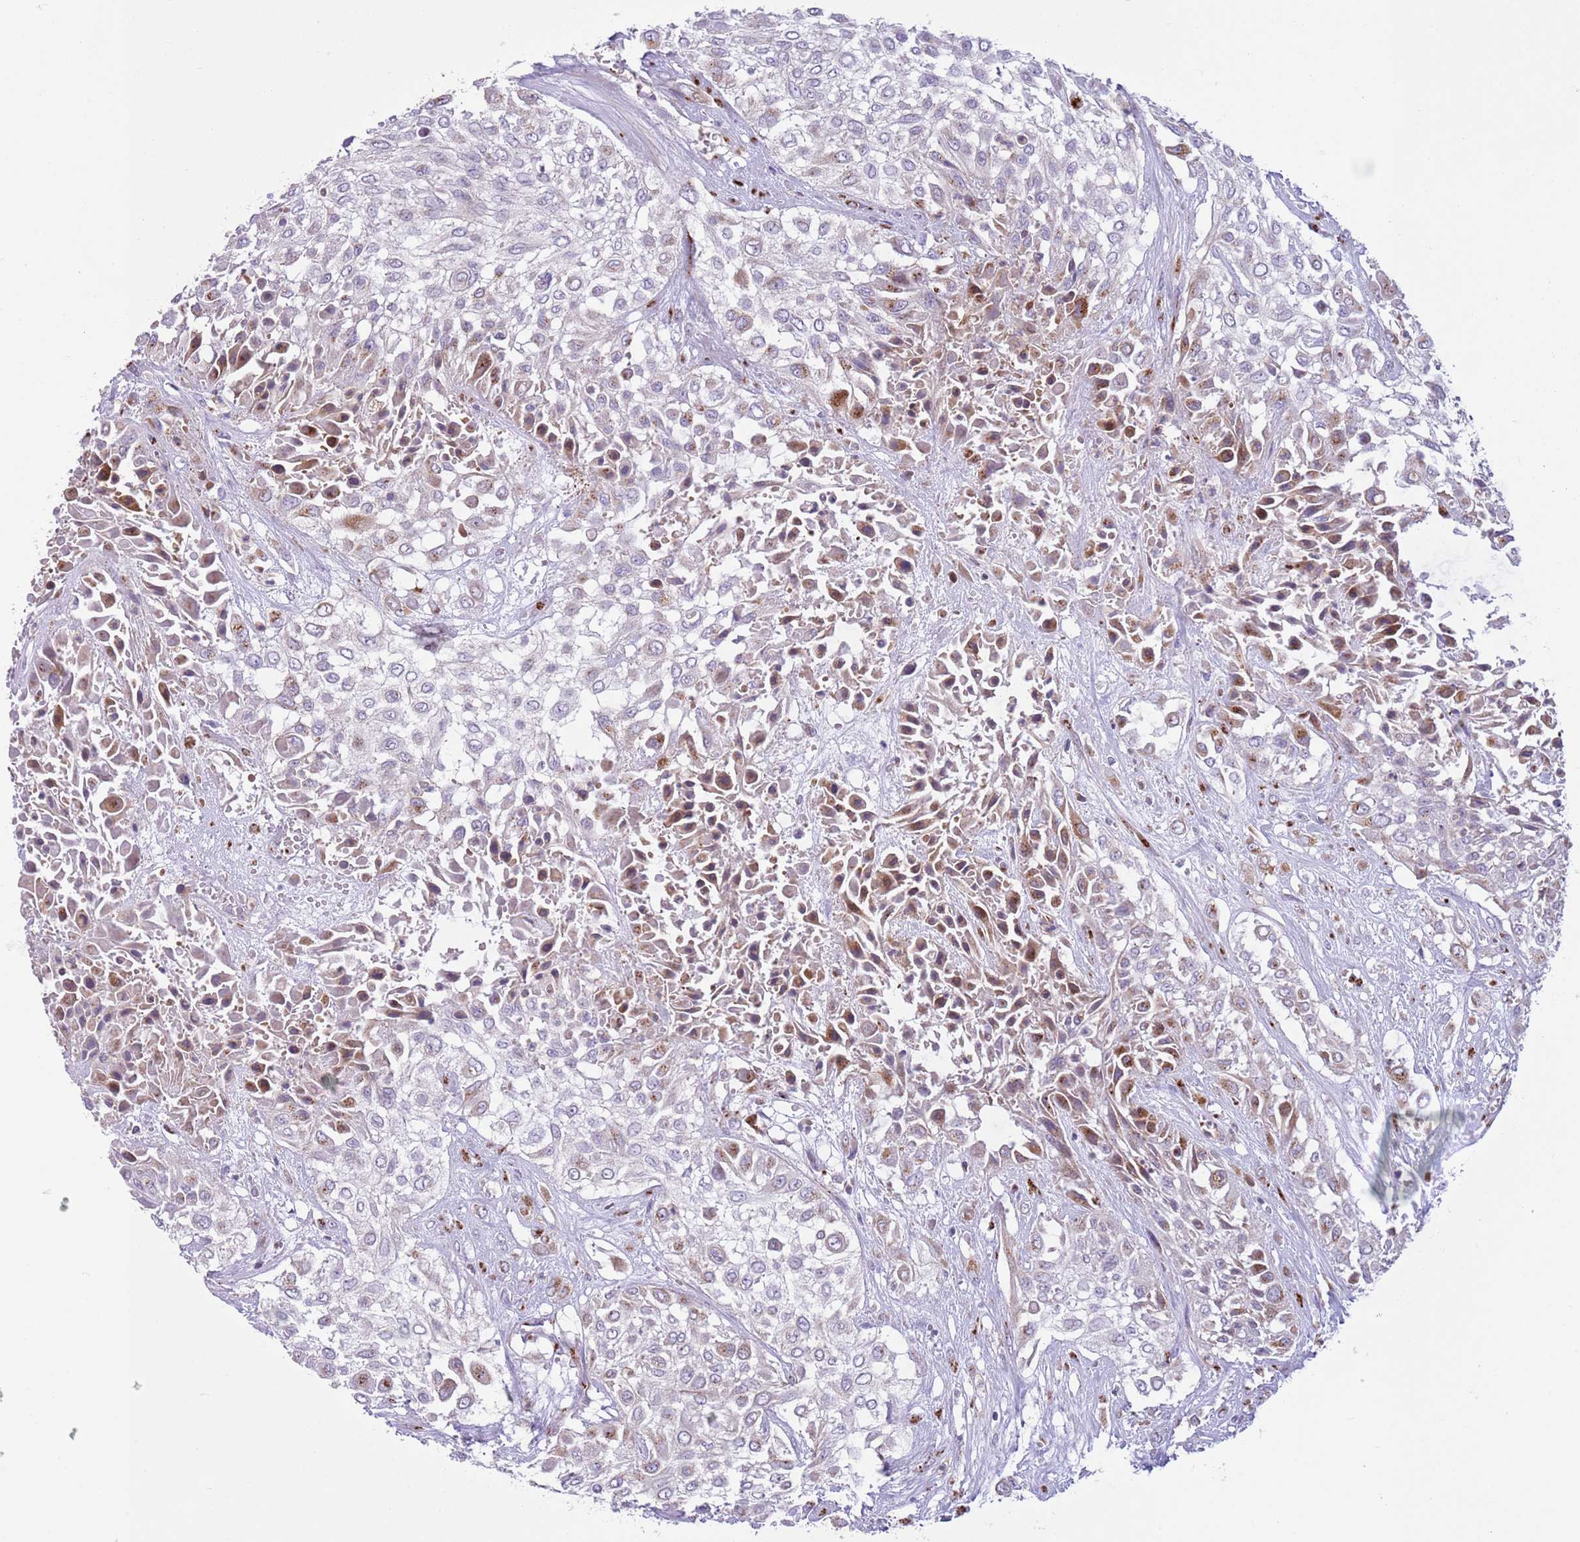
{"staining": {"intensity": "moderate", "quantity": "<25%", "location": "cytoplasmic/membranous"}, "tissue": "urothelial cancer", "cell_type": "Tumor cells", "image_type": "cancer", "snomed": [{"axis": "morphology", "description": "Urothelial carcinoma, High grade"}, {"axis": "topography", "description": "Urinary bladder"}], "caption": "A low amount of moderate cytoplasmic/membranous staining is seen in about <25% of tumor cells in urothelial cancer tissue. The staining was performed using DAB (3,3'-diaminobenzidine), with brown indicating positive protein expression. Nuclei are stained blue with hematoxylin.", "gene": "C20orf96", "patient": {"sex": "male", "age": 57}}